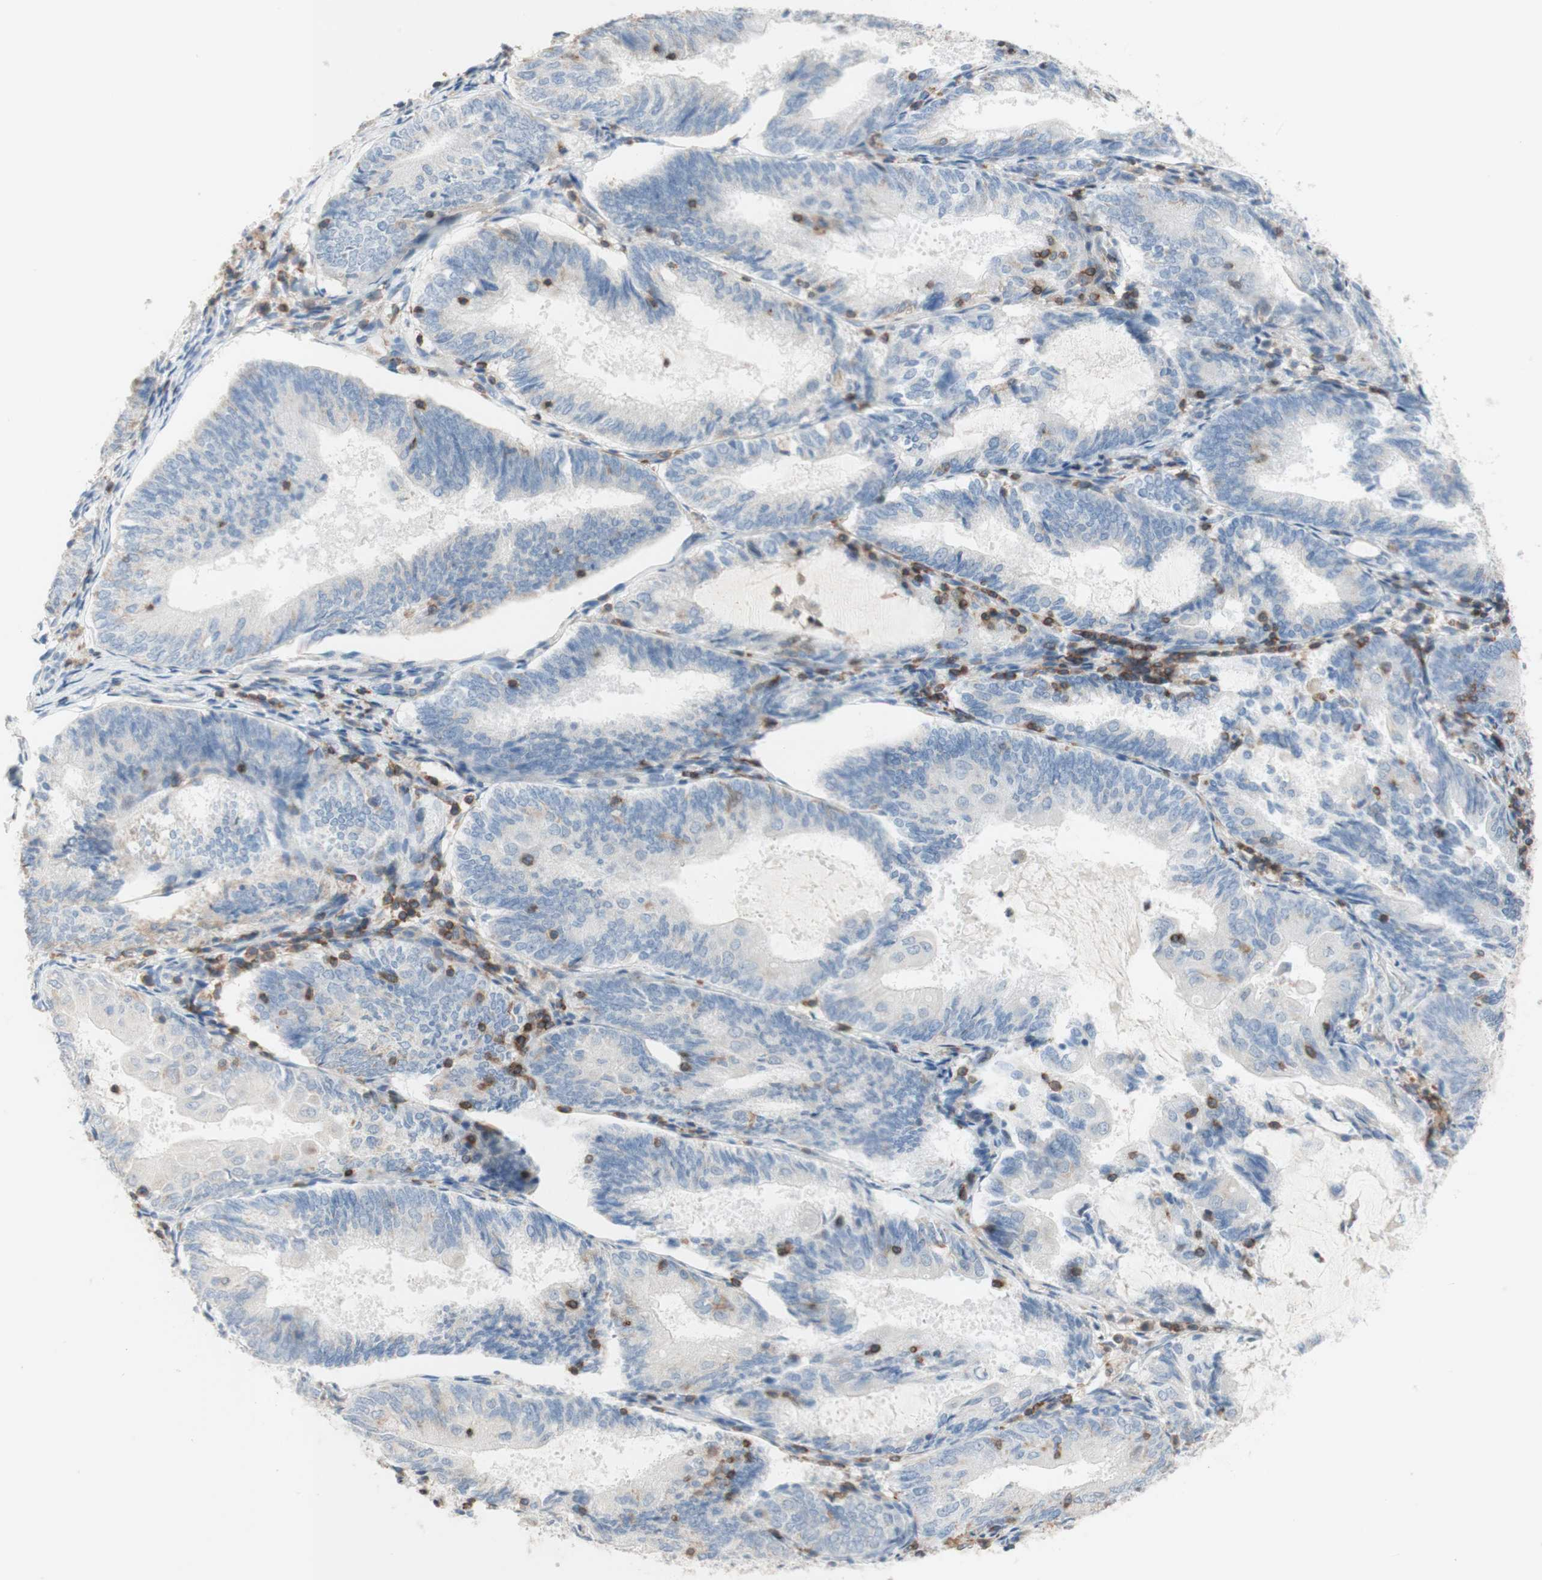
{"staining": {"intensity": "weak", "quantity": "<25%", "location": "cytoplasmic/membranous"}, "tissue": "endometrial cancer", "cell_type": "Tumor cells", "image_type": "cancer", "snomed": [{"axis": "morphology", "description": "Adenocarcinoma, NOS"}, {"axis": "topography", "description": "Endometrium"}], "caption": "This is a histopathology image of immunohistochemistry staining of adenocarcinoma (endometrial), which shows no positivity in tumor cells.", "gene": "SPINK6", "patient": {"sex": "female", "age": 81}}